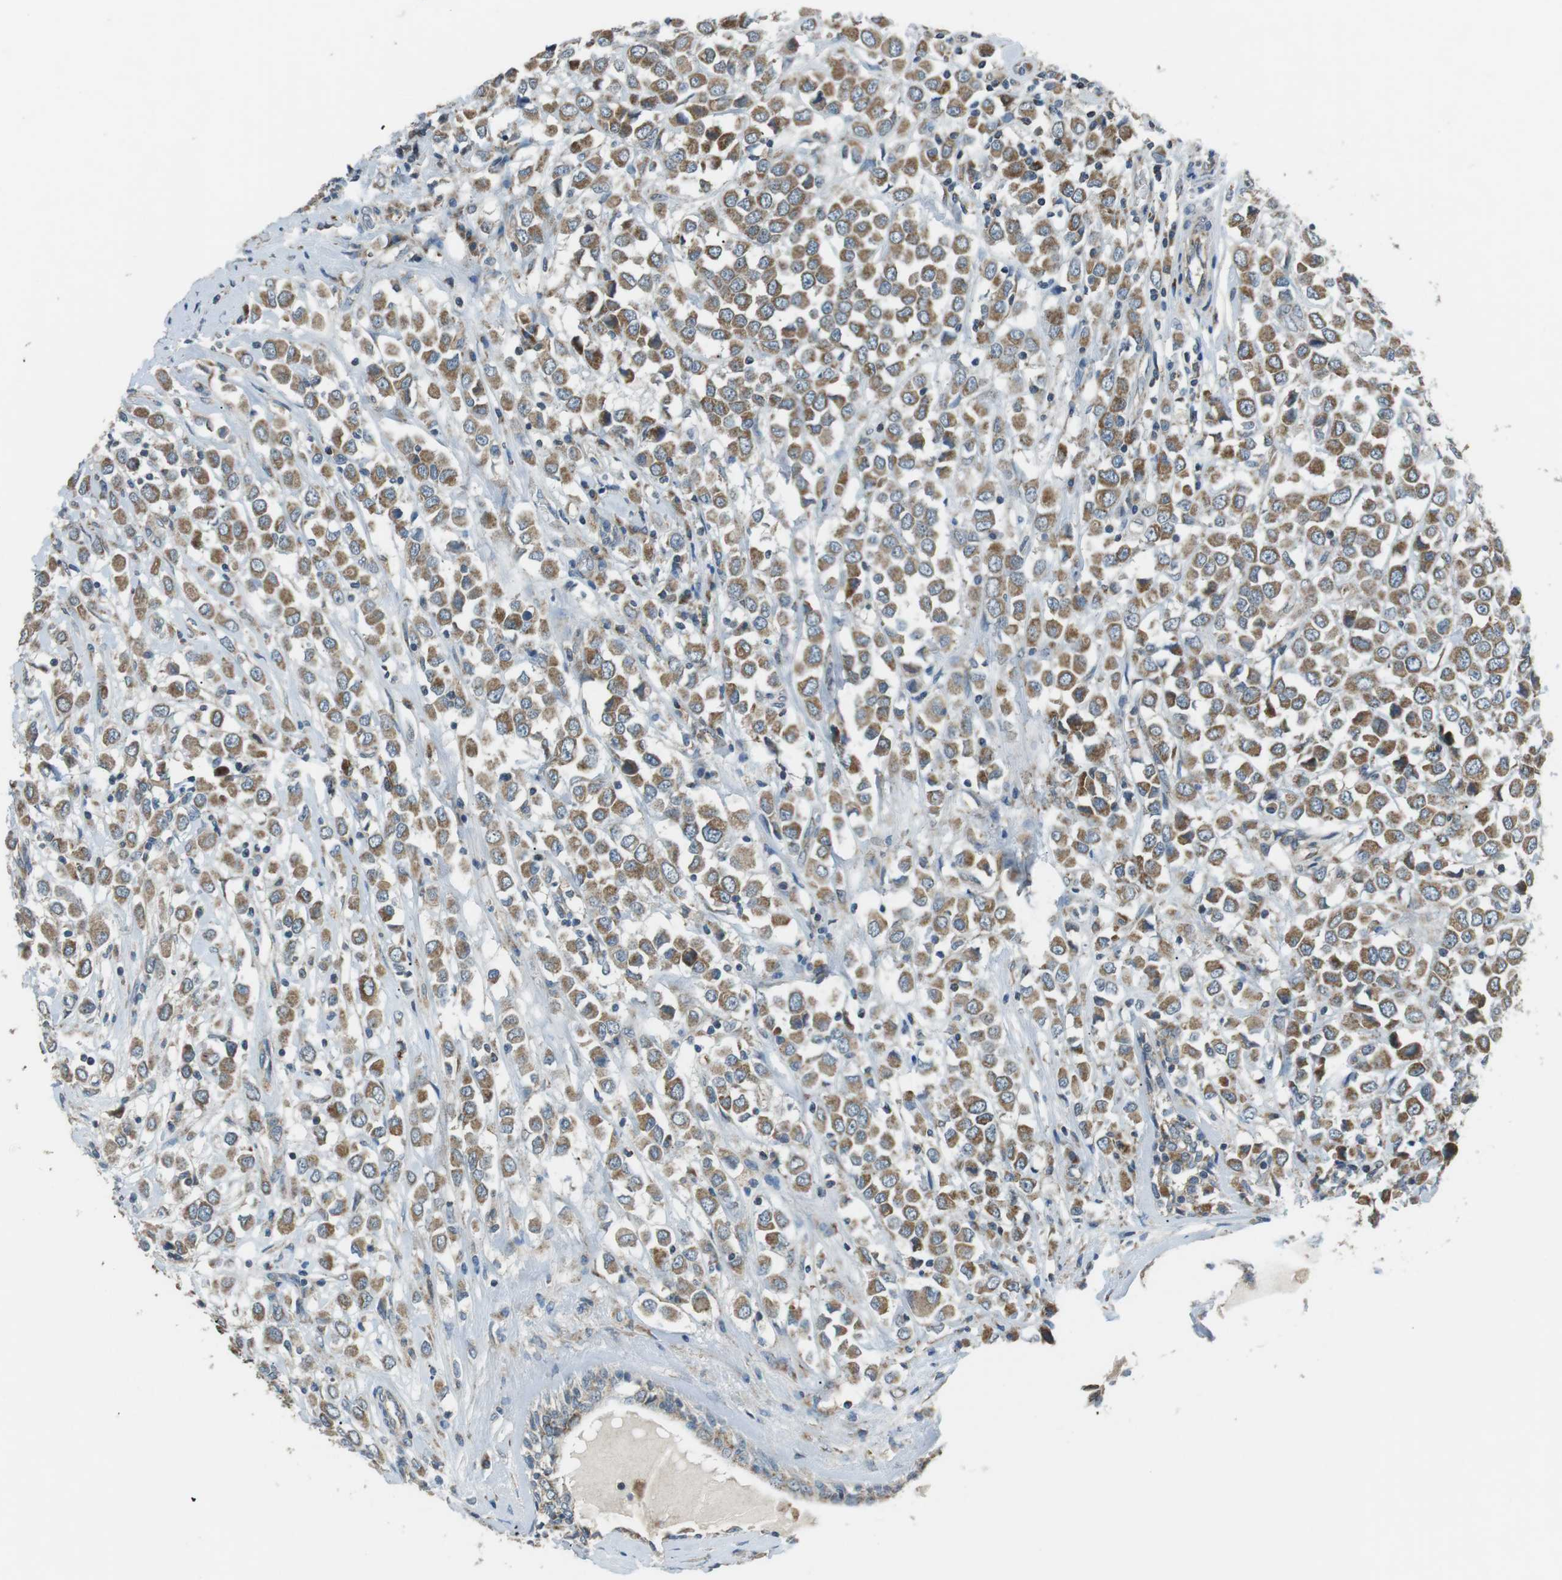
{"staining": {"intensity": "moderate", "quantity": ">75%", "location": "cytoplasmic/membranous"}, "tissue": "breast cancer", "cell_type": "Tumor cells", "image_type": "cancer", "snomed": [{"axis": "morphology", "description": "Duct carcinoma"}, {"axis": "topography", "description": "Breast"}], "caption": "Human breast cancer (infiltrating ductal carcinoma) stained with a protein marker demonstrates moderate staining in tumor cells.", "gene": "BACE1", "patient": {"sex": "female", "age": 61}}